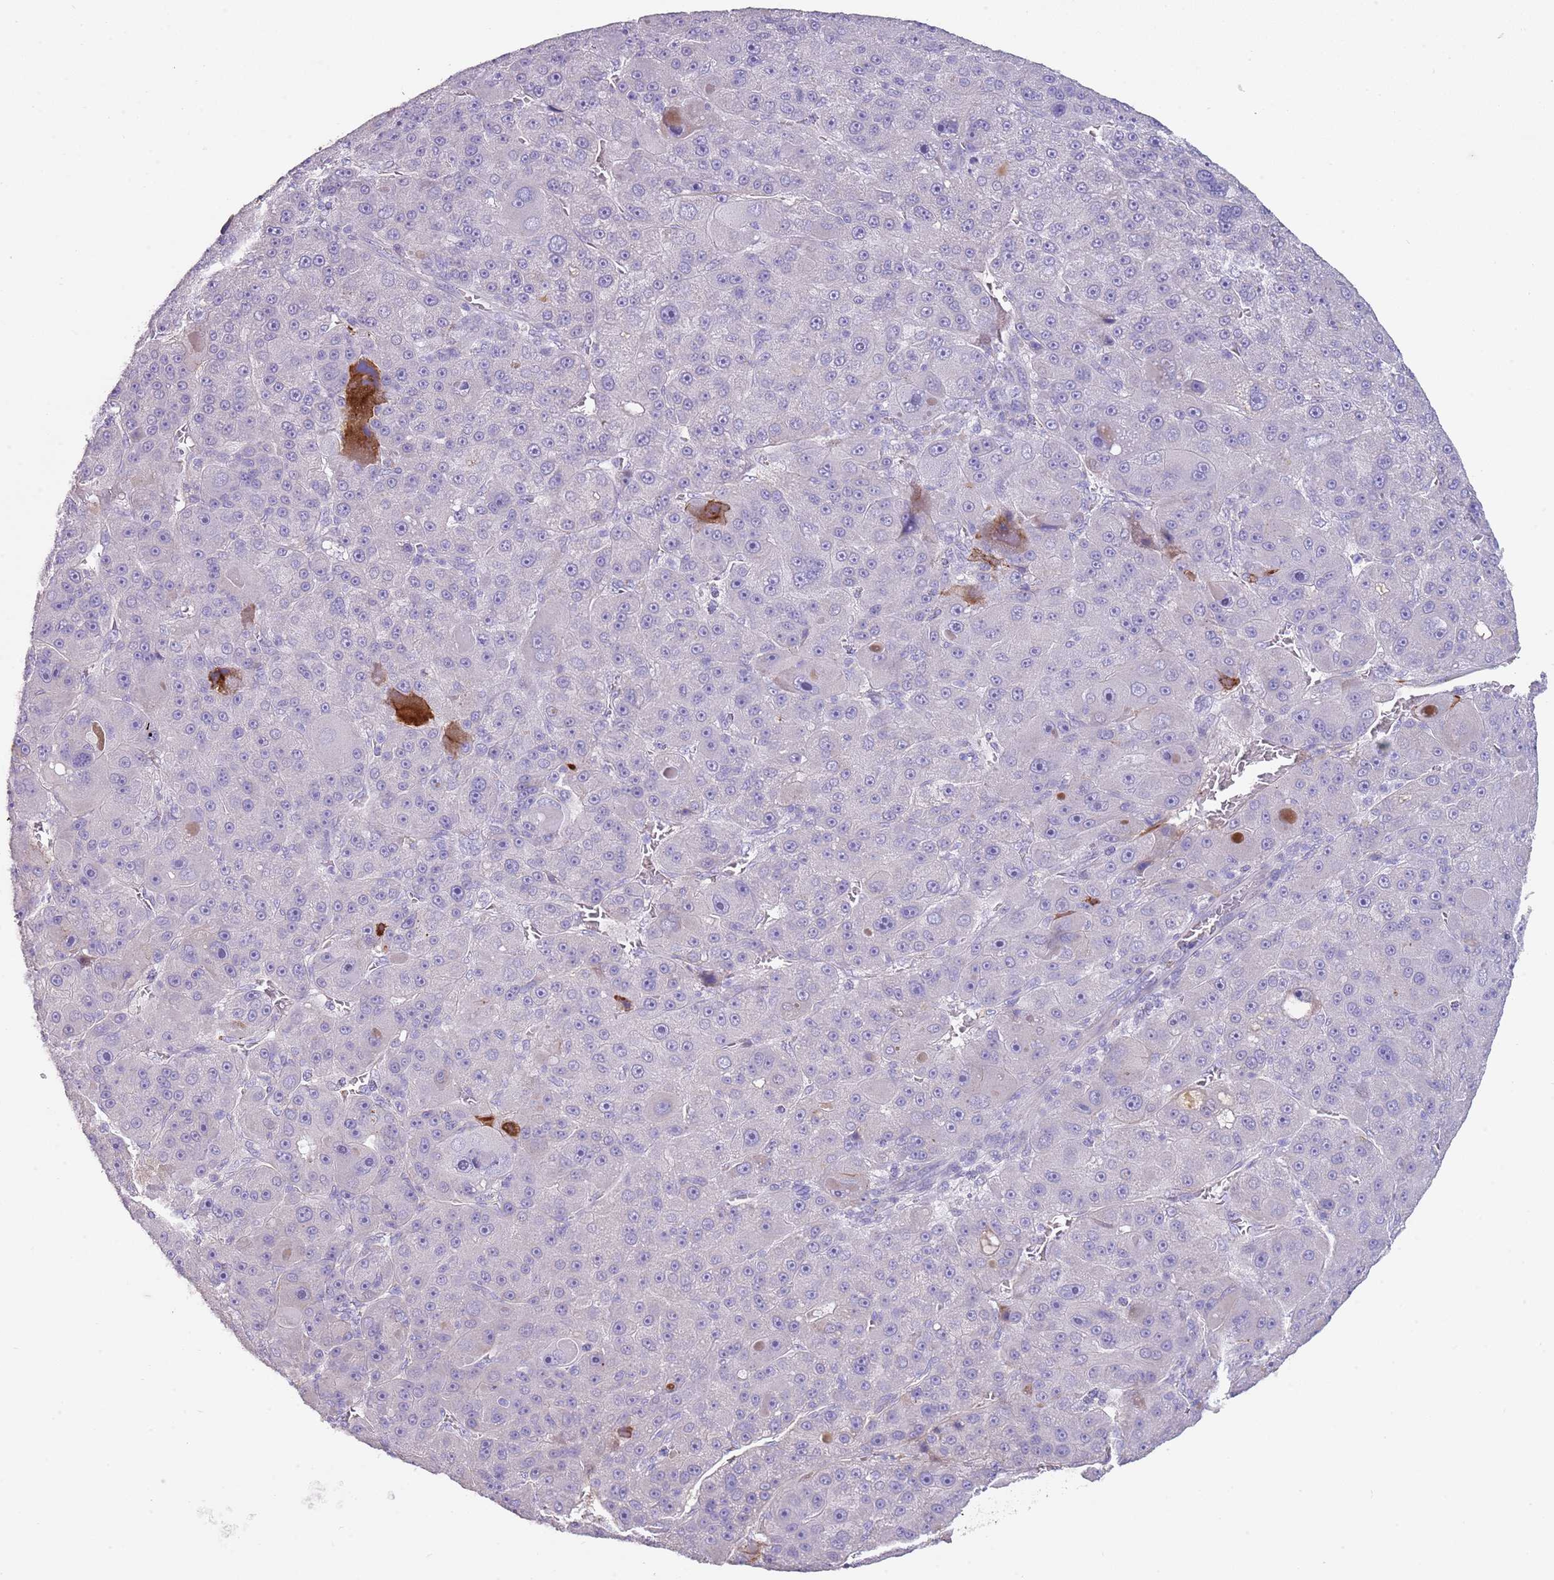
{"staining": {"intensity": "negative", "quantity": "none", "location": "none"}, "tissue": "liver cancer", "cell_type": "Tumor cells", "image_type": "cancer", "snomed": [{"axis": "morphology", "description": "Carcinoma, Hepatocellular, NOS"}, {"axis": "topography", "description": "Liver"}], "caption": "Liver cancer (hepatocellular carcinoma) was stained to show a protein in brown. There is no significant staining in tumor cells.", "gene": "NBPF3", "patient": {"sex": "male", "age": 76}}